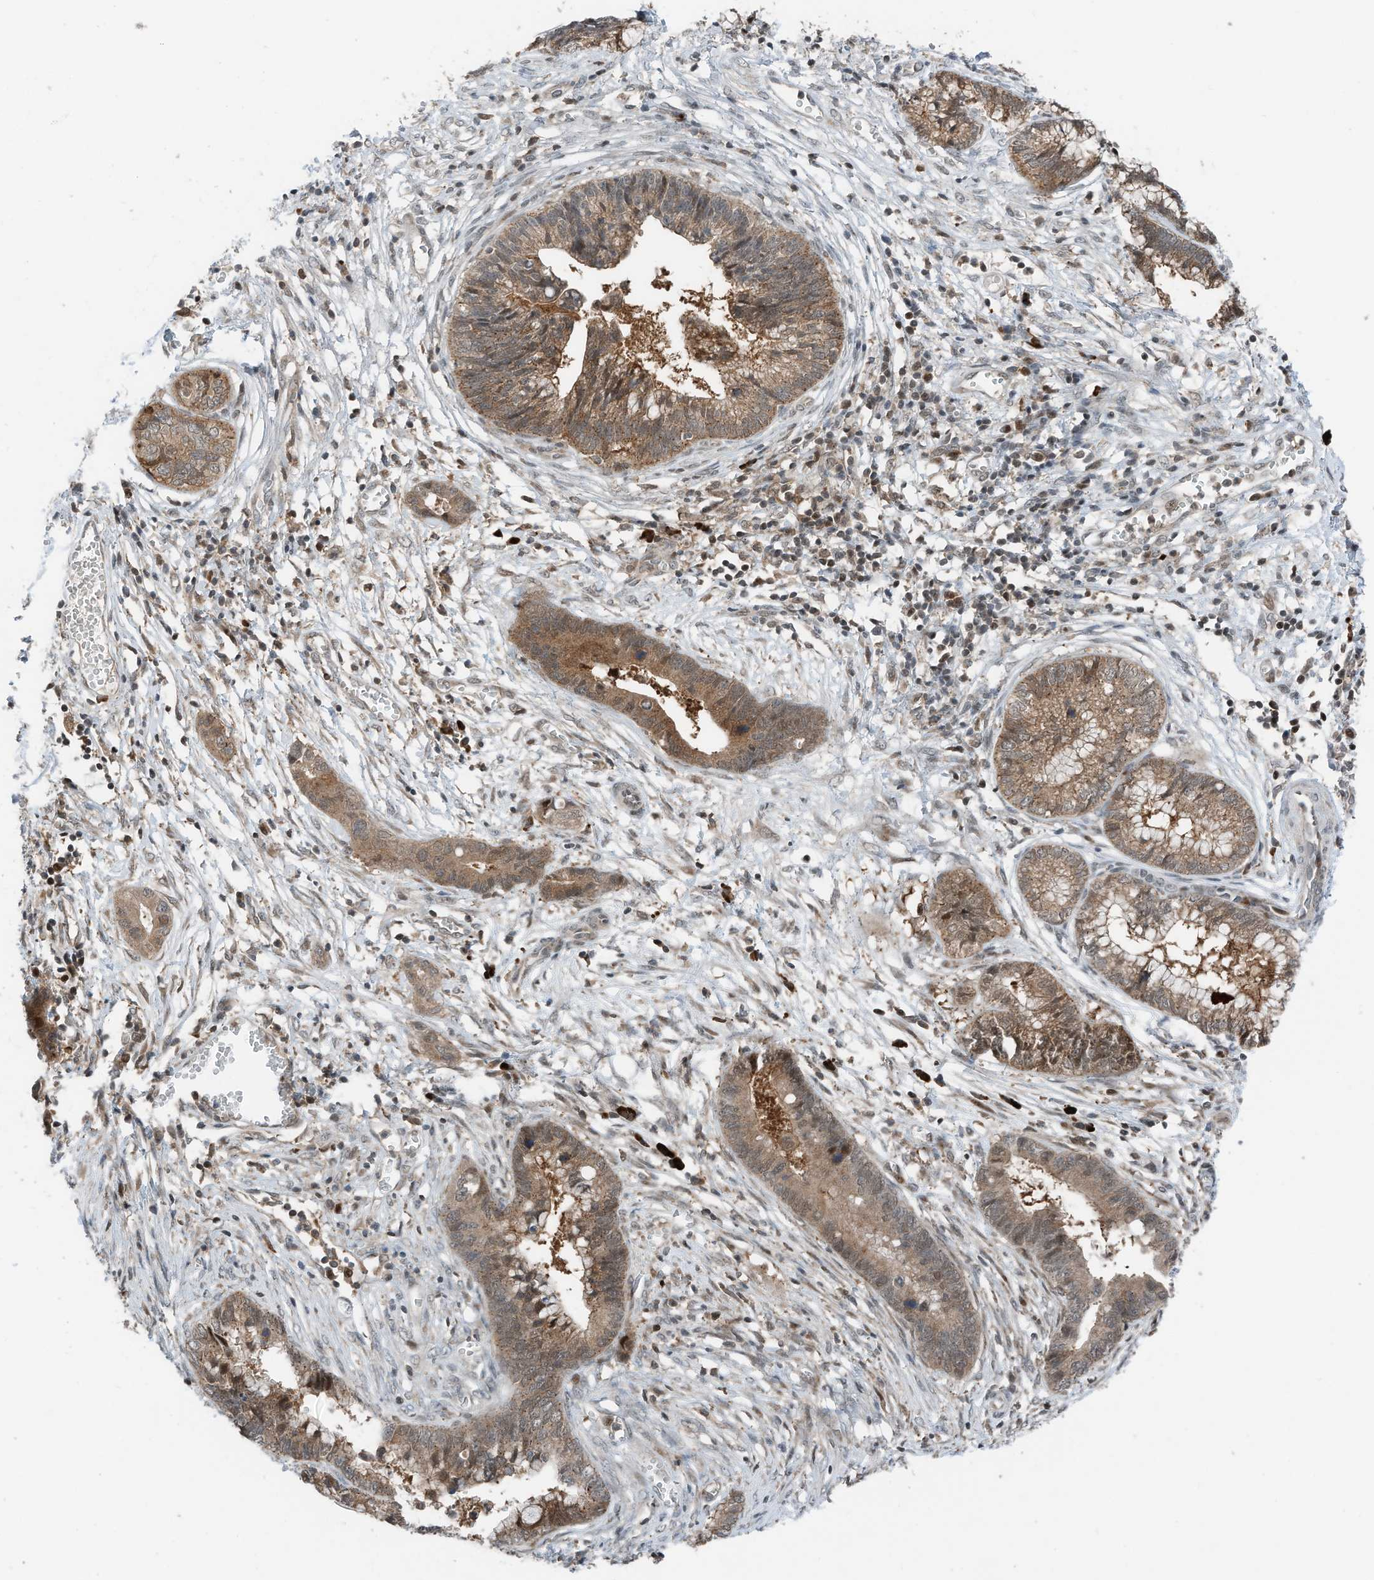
{"staining": {"intensity": "moderate", "quantity": ">75%", "location": "cytoplasmic/membranous"}, "tissue": "cervical cancer", "cell_type": "Tumor cells", "image_type": "cancer", "snomed": [{"axis": "morphology", "description": "Adenocarcinoma, NOS"}, {"axis": "topography", "description": "Cervix"}], "caption": "An immunohistochemistry (IHC) photomicrograph of tumor tissue is shown. Protein staining in brown shows moderate cytoplasmic/membranous positivity in cervical adenocarcinoma within tumor cells.", "gene": "RMND1", "patient": {"sex": "female", "age": 44}}